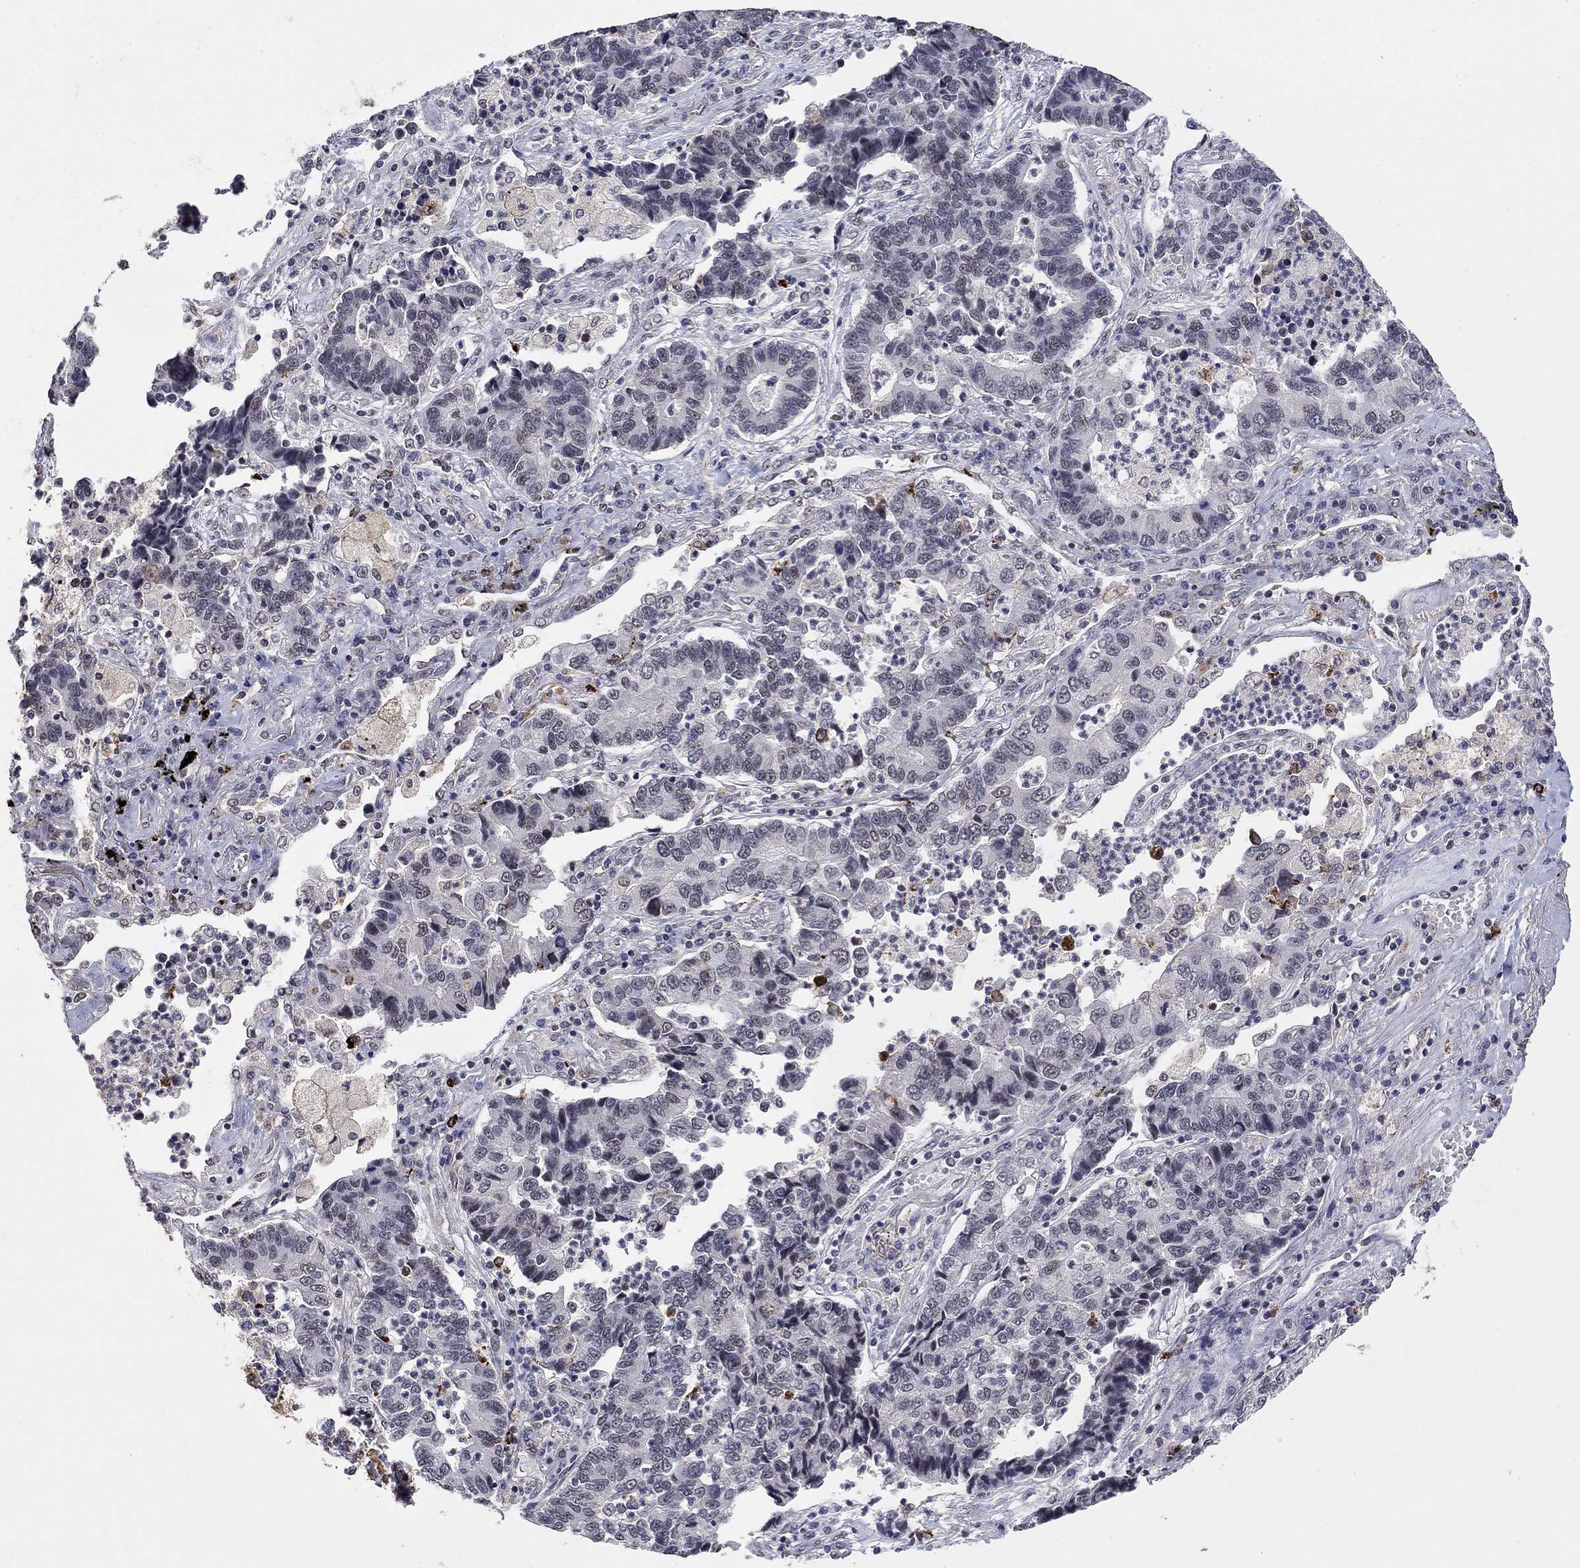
{"staining": {"intensity": "negative", "quantity": "none", "location": "none"}, "tissue": "lung cancer", "cell_type": "Tumor cells", "image_type": "cancer", "snomed": [{"axis": "morphology", "description": "Adenocarcinoma, NOS"}, {"axis": "topography", "description": "Lung"}], "caption": "Immunohistochemistry photomicrograph of lung cancer (adenocarcinoma) stained for a protein (brown), which reveals no positivity in tumor cells.", "gene": "GRIA3", "patient": {"sex": "female", "age": 57}}